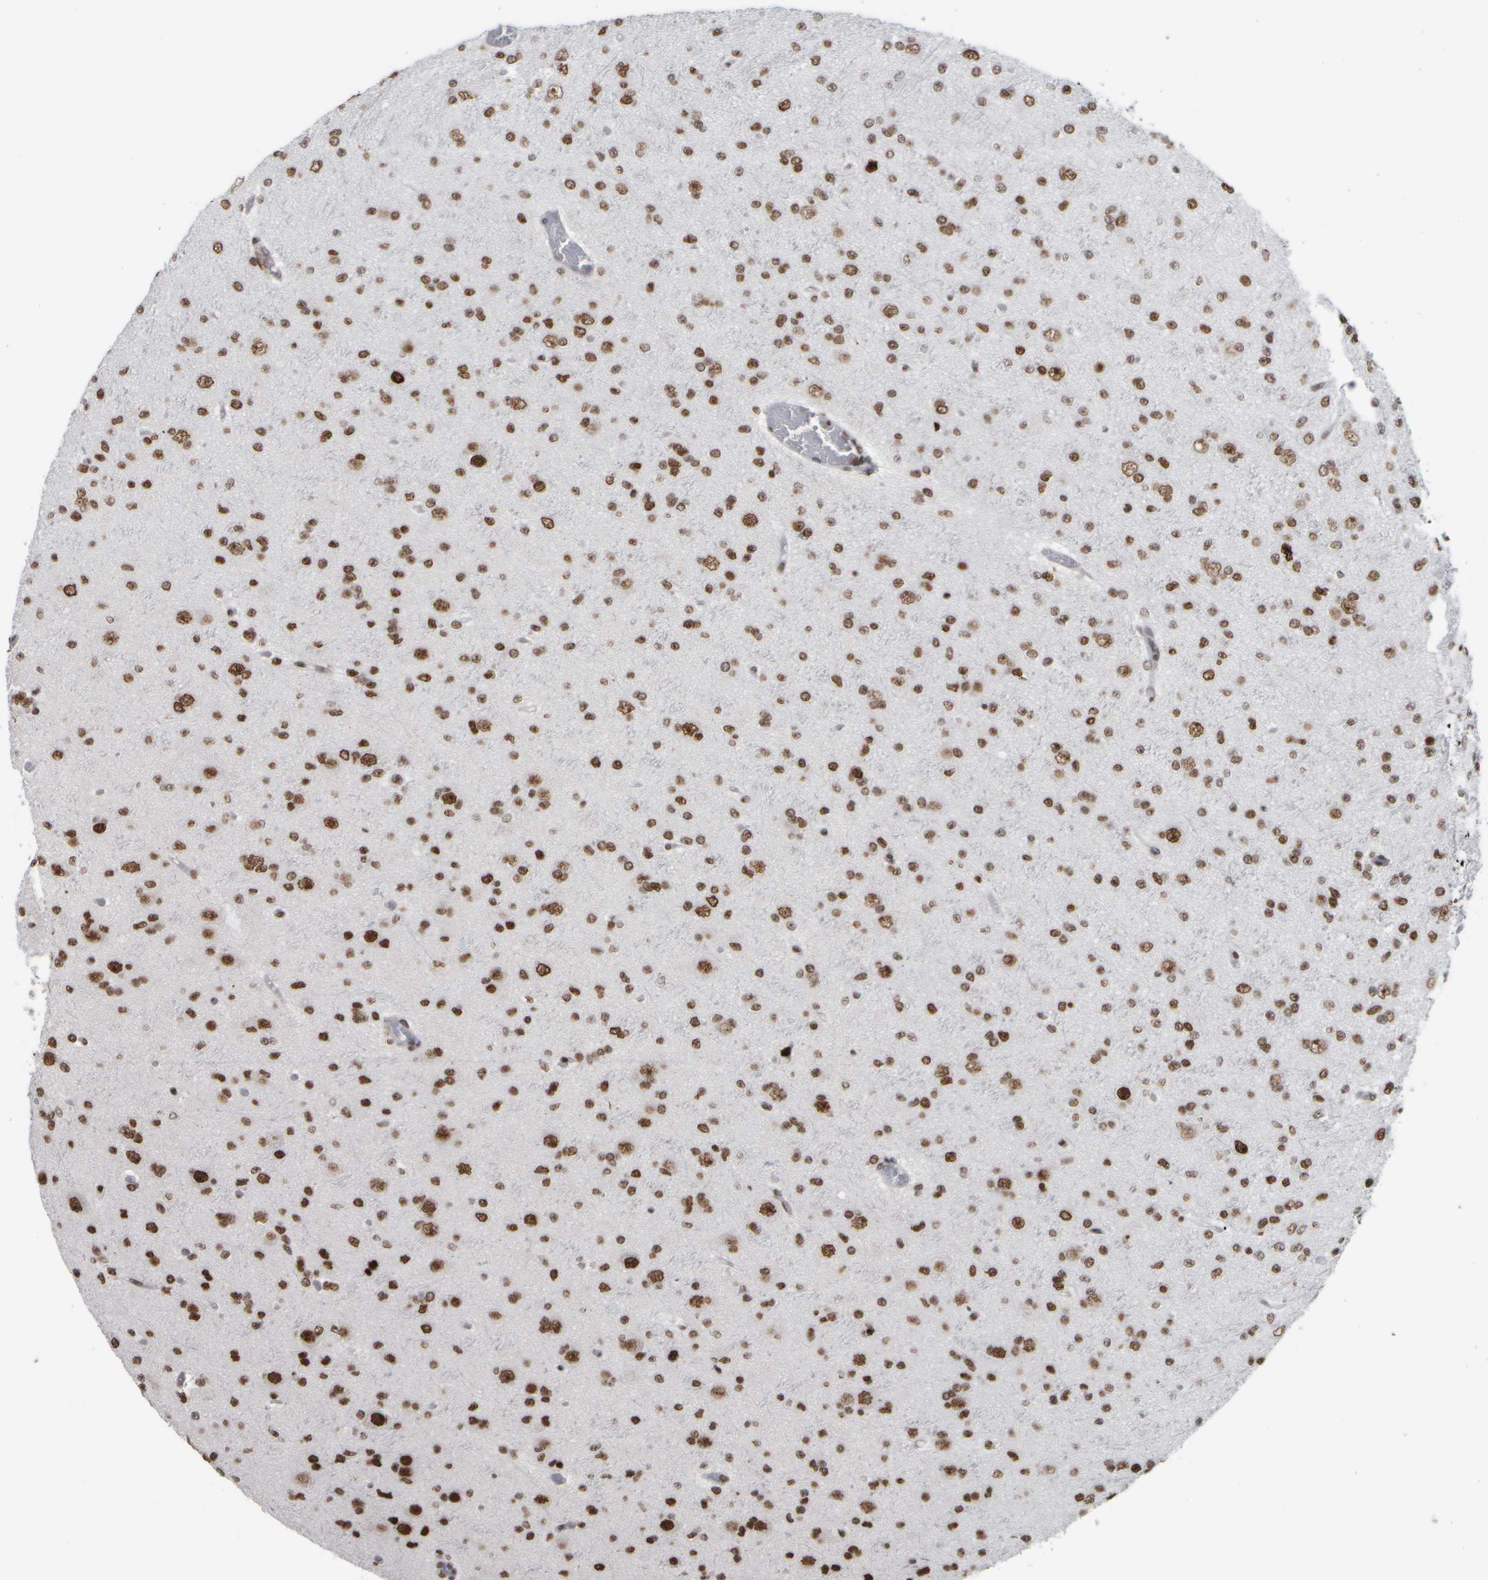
{"staining": {"intensity": "strong", "quantity": ">75%", "location": "nuclear"}, "tissue": "glioma", "cell_type": "Tumor cells", "image_type": "cancer", "snomed": [{"axis": "morphology", "description": "Glioma, malignant, Low grade"}, {"axis": "topography", "description": "Brain"}], "caption": "Malignant glioma (low-grade) stained with a brown dye reveals strong nuclear positive staining in approximately >75% of tumor cells.", "gene": "TOP2B", "patient": {"sex": "female", "age": 22}}